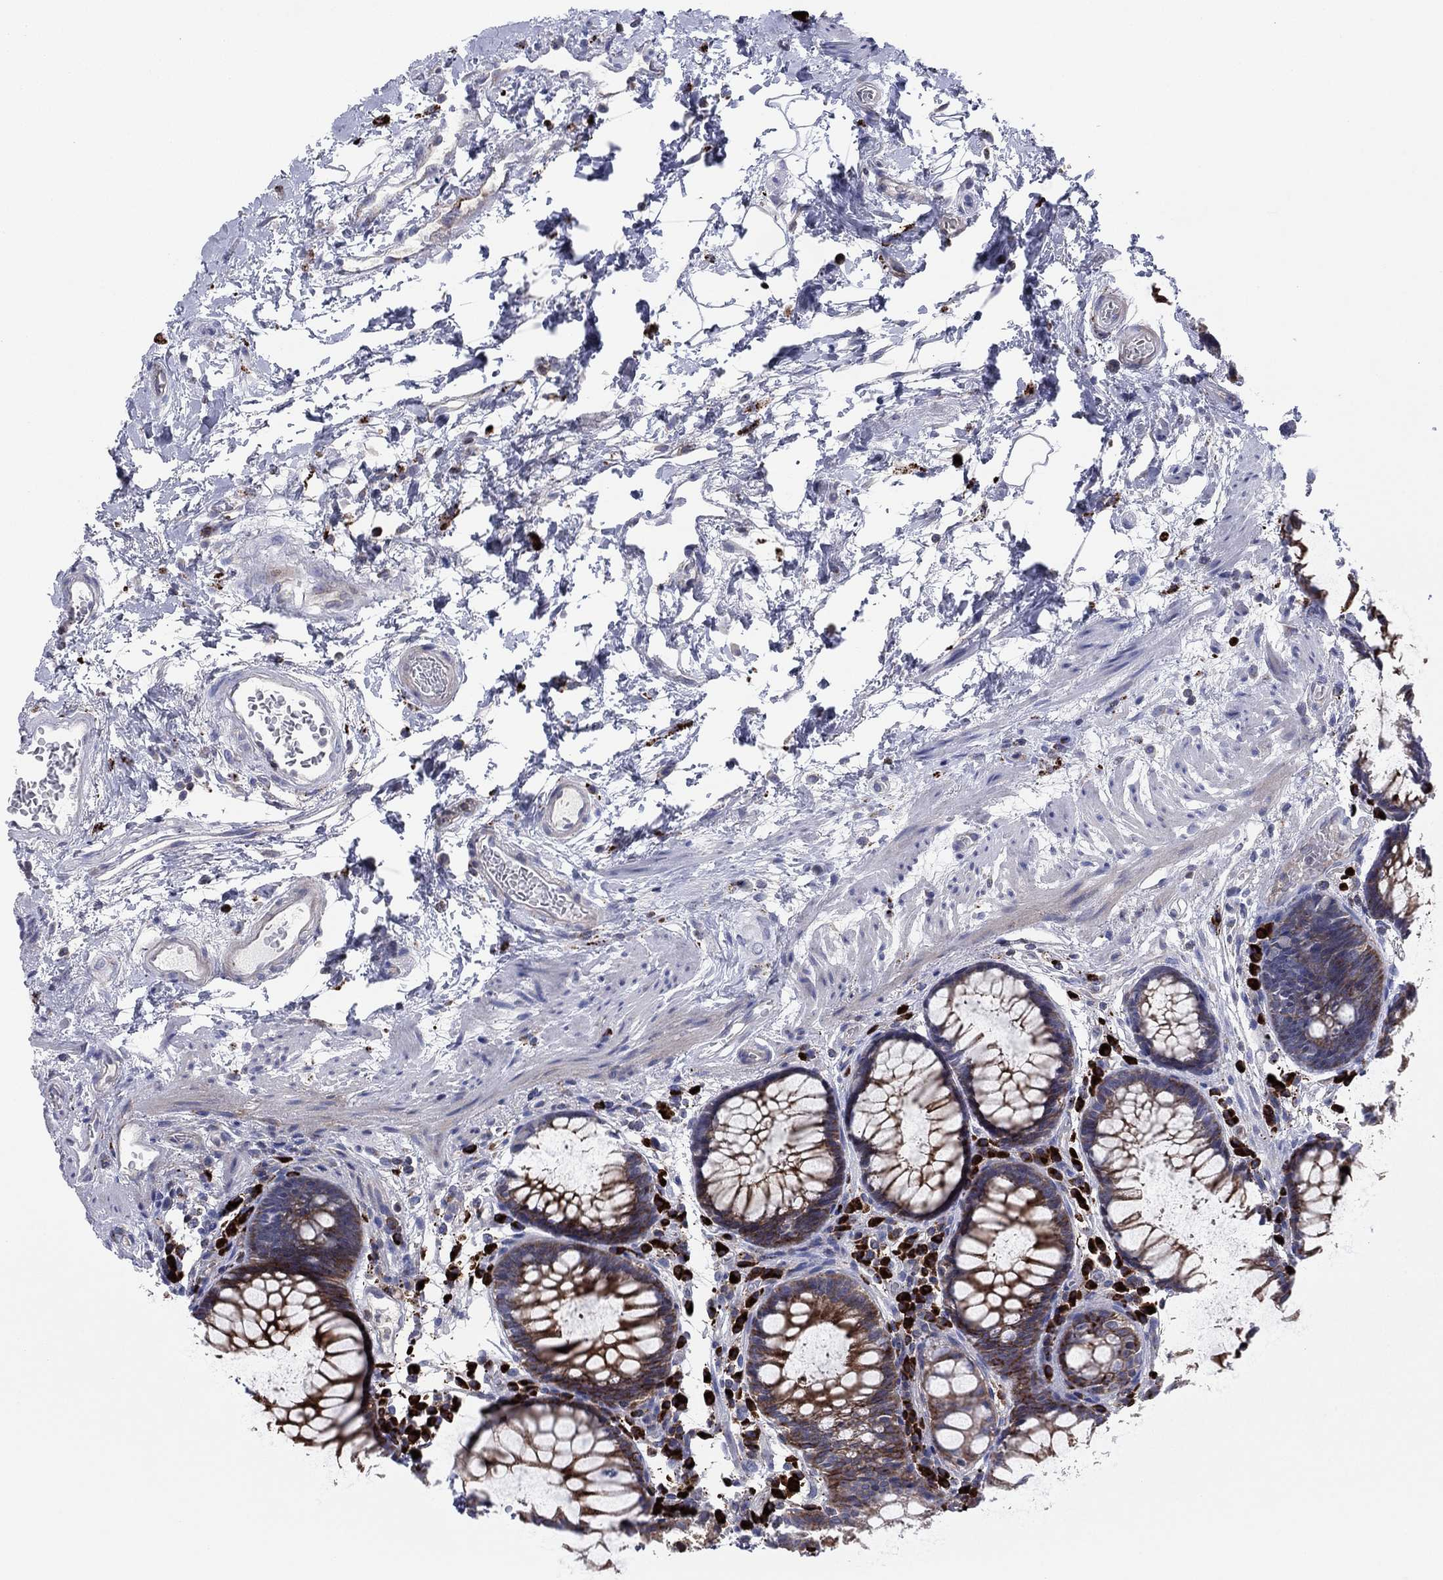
{"staining": {"intensity": "strong", "quantity": "25%-75%", "location": "cytoplasmic/membranous"}, "tissue": "rectum", "cell_type": "Glandular cells", "image_type": "normal", "snomed": [{"axis": "morphology", "description": "Normal tissue, NOS"}, {"axis": "topography", "description": "Rectum"}], "caption": "IHC micrograph of unremarkable rectum: rectum stained using immunohistochemistry exhibits high levels of strong protein expression localized specifically in the cytoplasmic/membranous of glandular cells, appearing as a cytoplasmic/membranous brown color.", "gene": "PVR", "patient": {"sex": "female", "age": 68}}